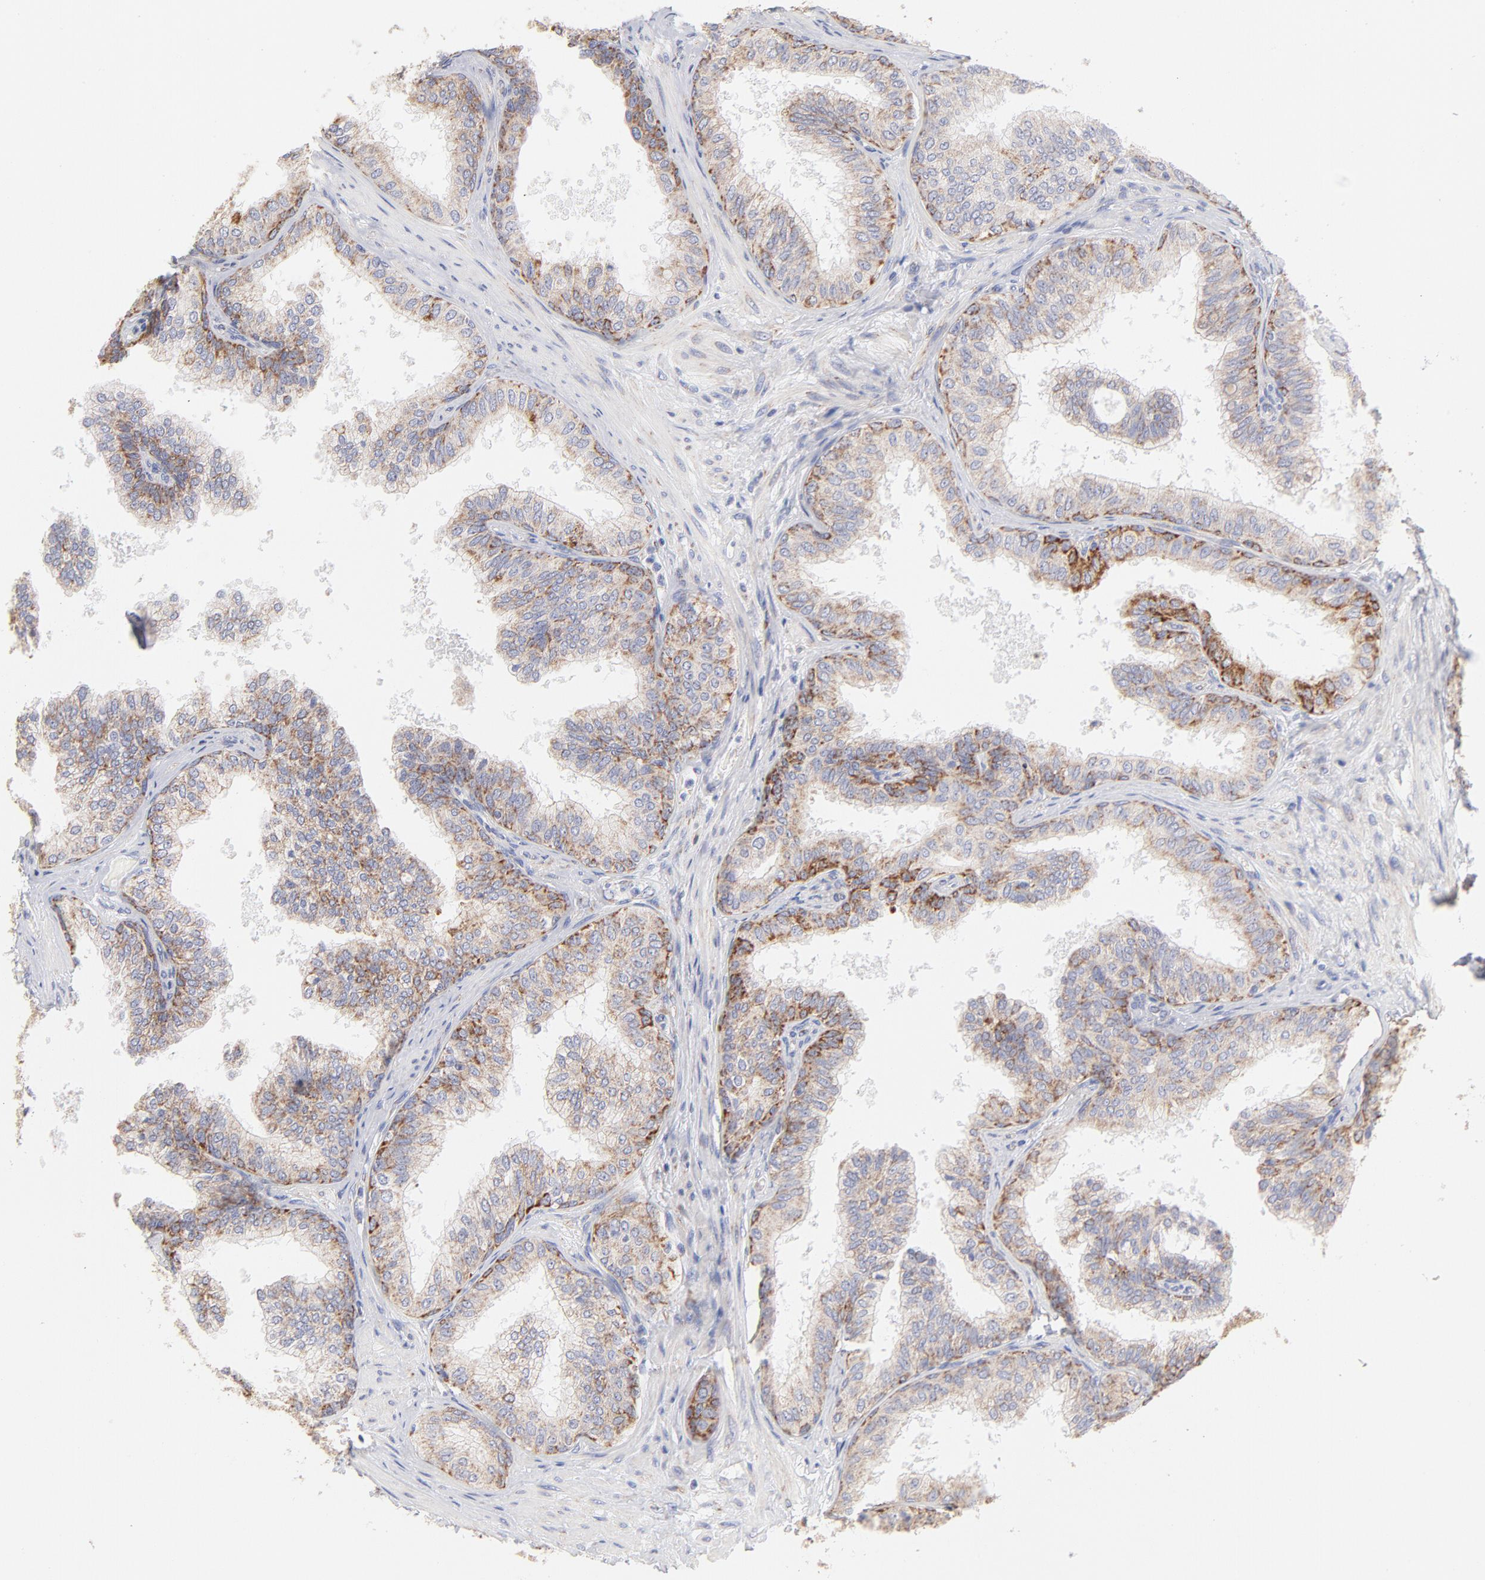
{"staining": {"intensity": "moderate", "quantity": "25%-75%", "location": "cytoplasmic/membranous"}, "tissue": "prostate", "cell_type": "Glandular cells", "image_type": "normal", "snomed": [{"axis": "morphology", "description": "Normal tissue, NOS"}, {"axis": "topography", "description": "Prostate"}], "caption": "Immunohistochemistry (IHC) of benign prostate reveals medium levels of moderate cytoplasmic/membranous expression in about 25%-75% of glandular cells.", "gene": "TIMM8A", "patient": {"sex": "male", "age": 60}}